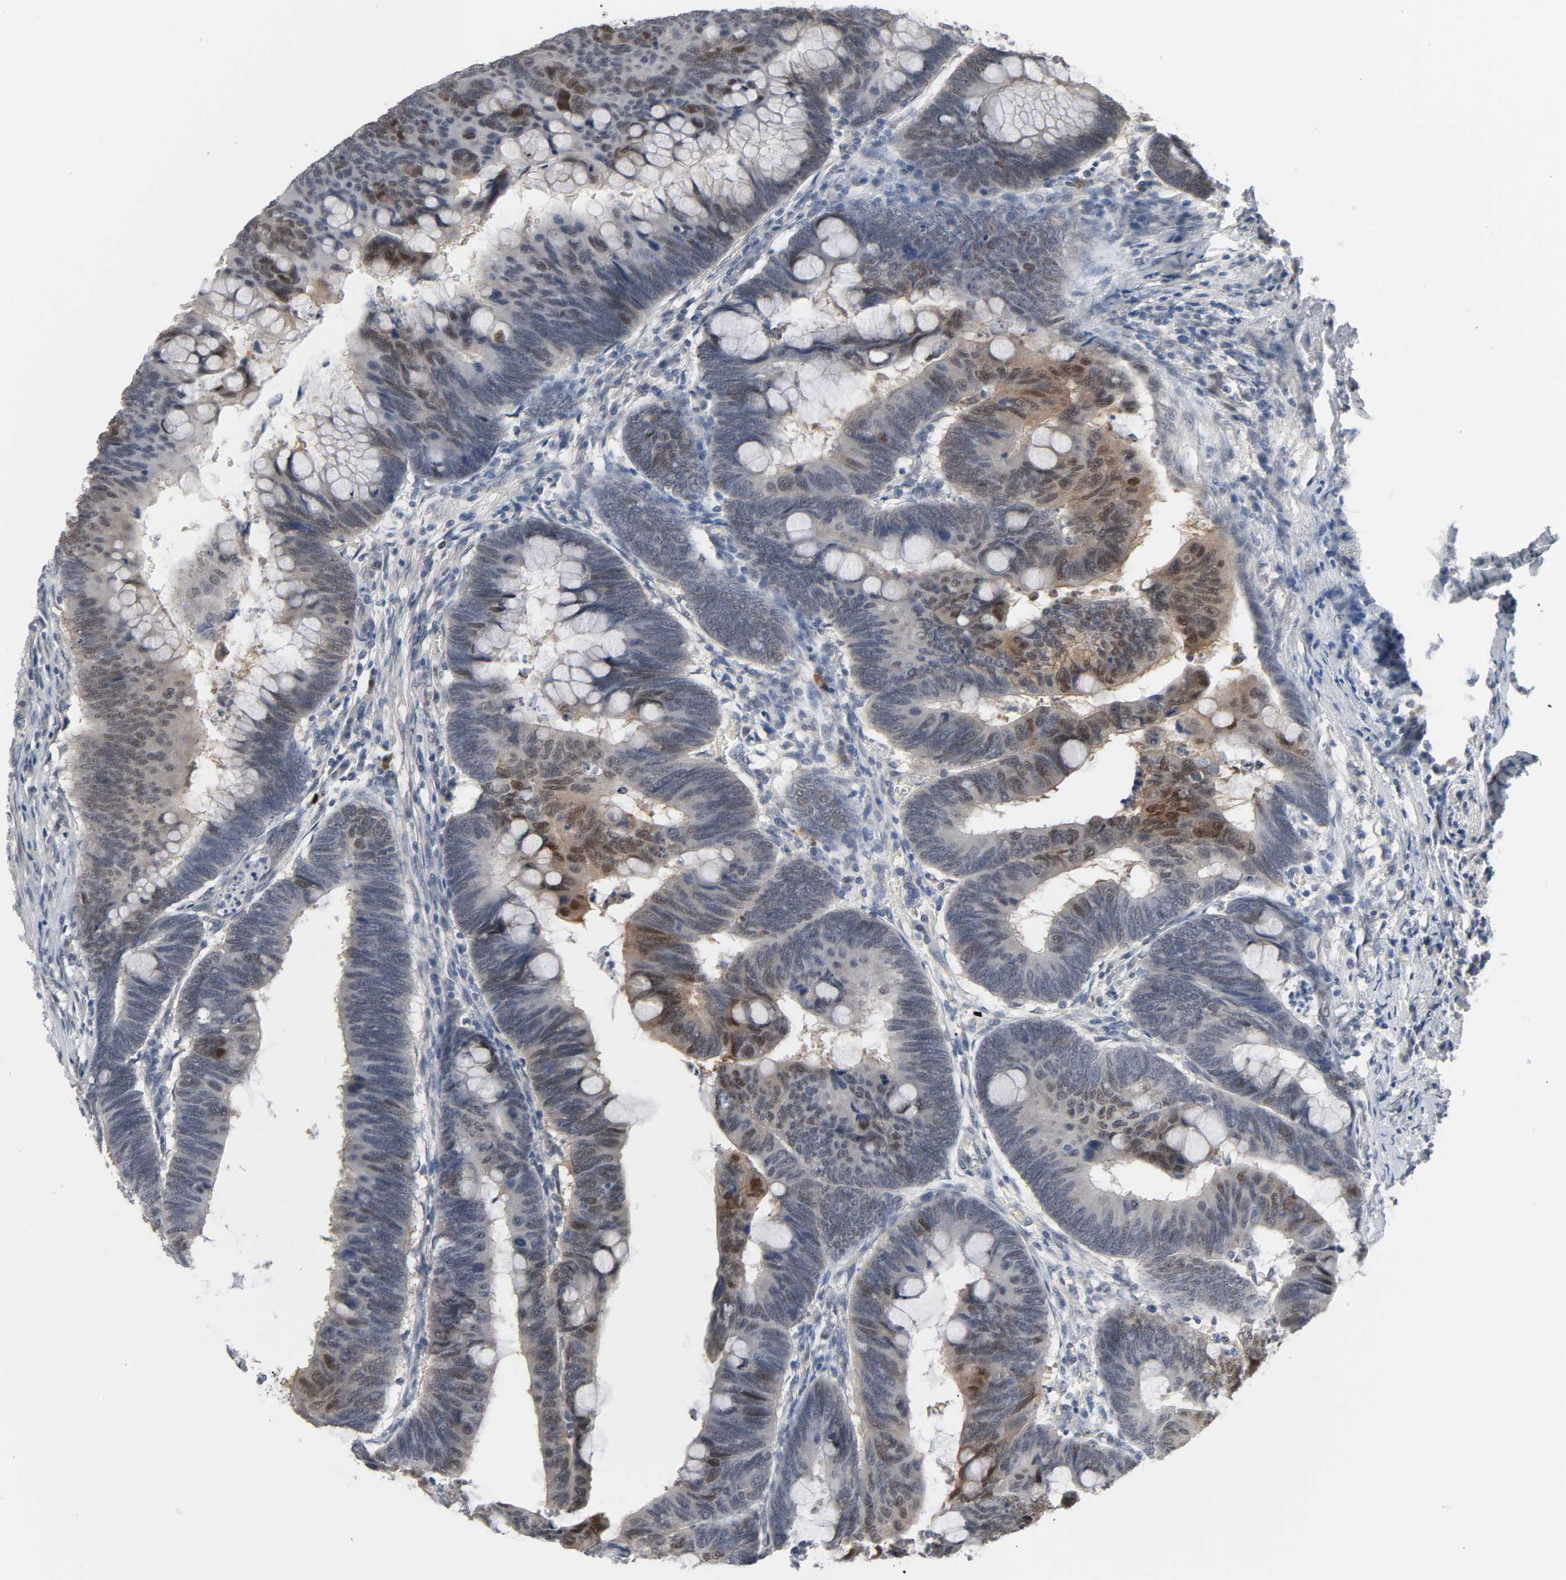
{"staining": {"intensity": "moderate", "quantity": "25%-75%", "location": "cytoplasmic/membranous,nuclear"}, "tissue": "colorectal cancer", "cell_type": "Tumor cells", "image_type": "cancer", "snomed": [{"axis": "morphology", "description": "Normal tissue, NOS"}, {"axis": "morphology", "description": "Adenocarcinoma, NOS"}, {"axis": "topography", "description": "Rectum"}, {"axis": "topography", "description": "Peripheral nerve tissue"}], "caption": "Colorectal cancer stained for a protein demonstrates moderate cytoplasmic/membranous and nuclear positivity in tumor cells.", "gene": "ACSS2", "patient": {"sex": "male", "age": 92}}